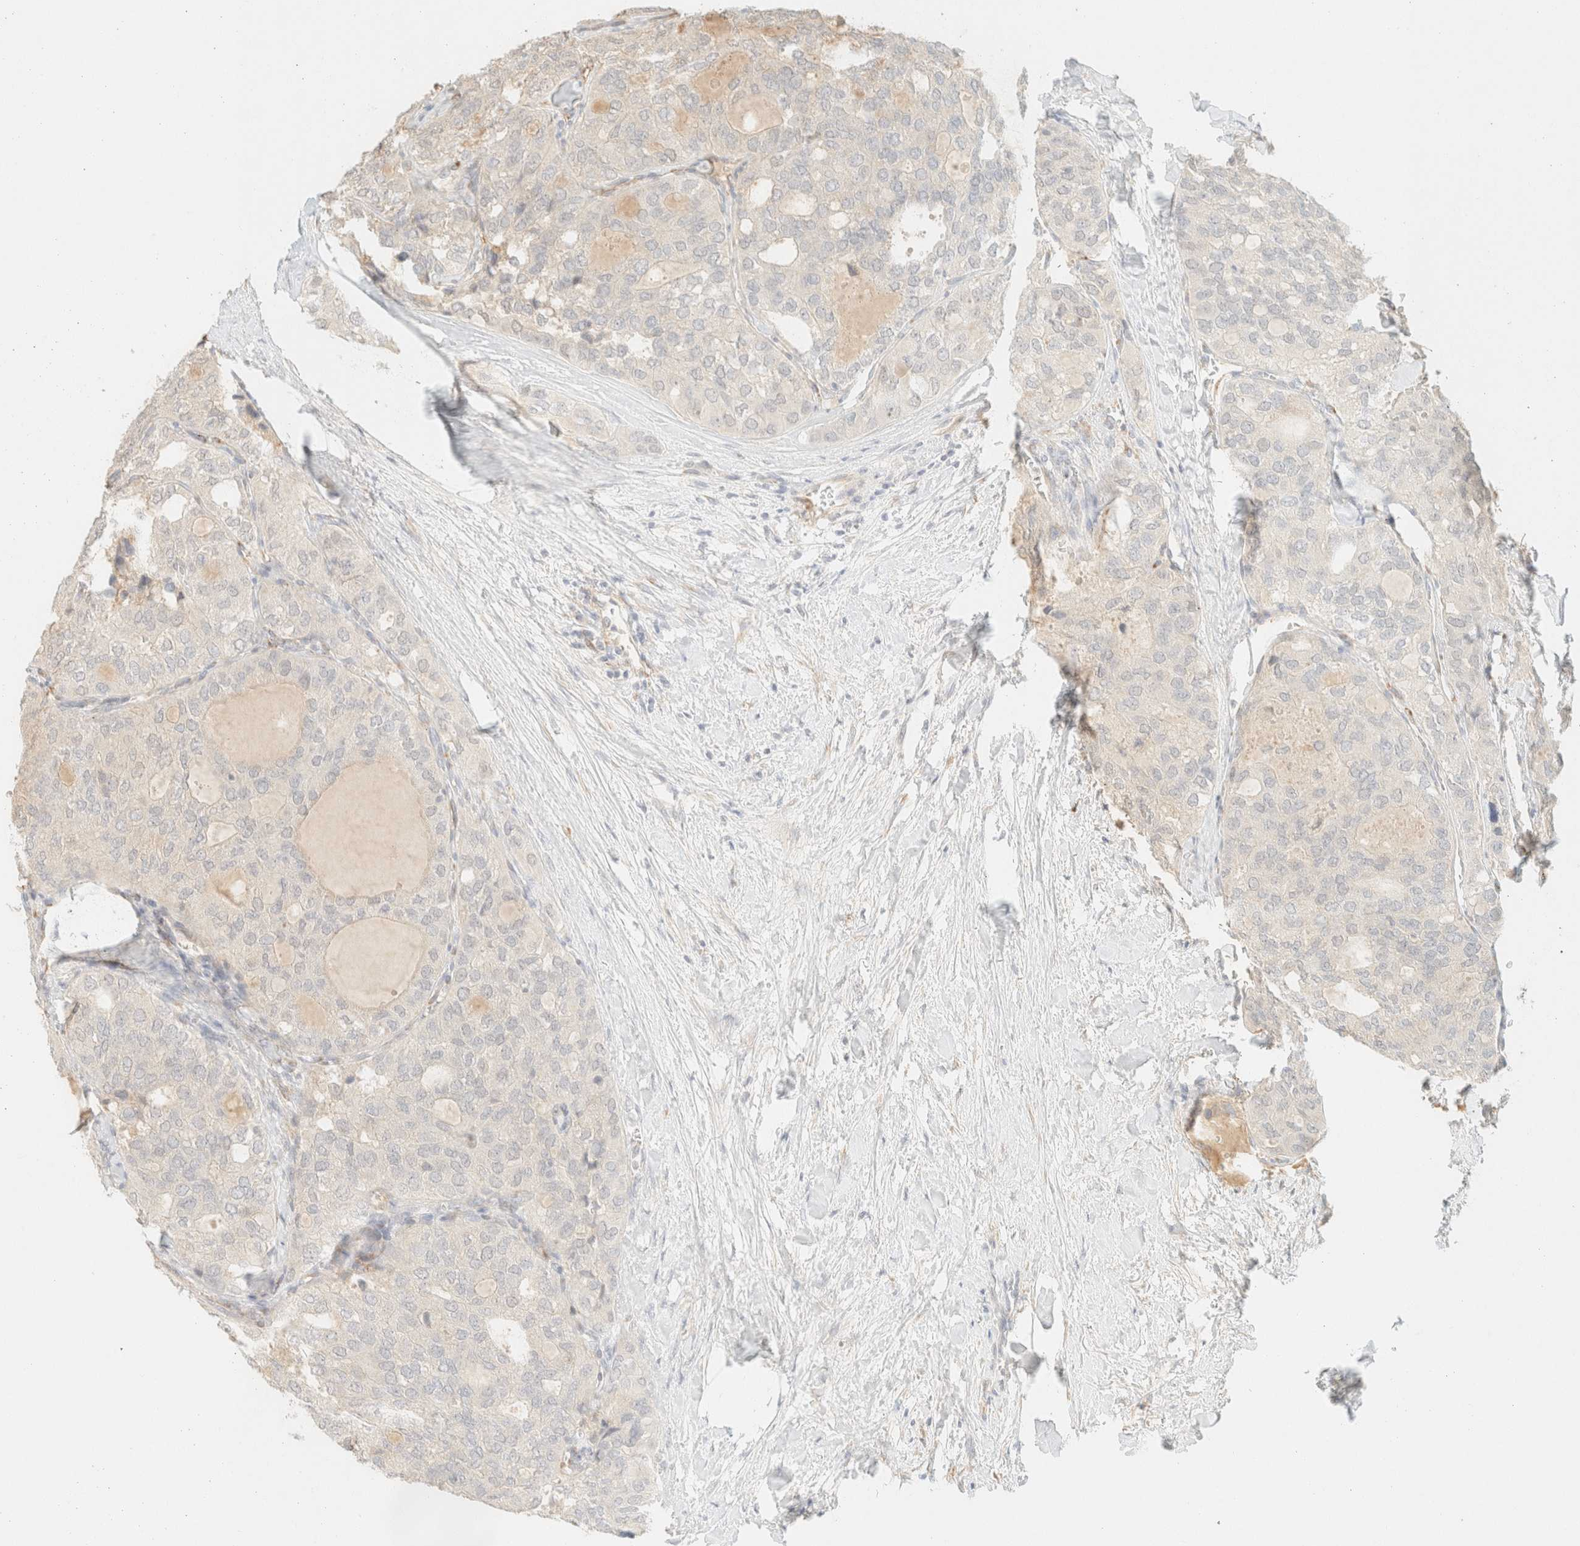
{"staining": {"intensity": "negative", "quantity": "none", "location": "none"}, "tissue": "thyroid cancer", "cell_type": "Tumor cells", "image_type": "cancer", "snomed": [{"axis": "morphology", "description": "Follicular adenoma carcinoma, NOS"}, {"axis": "topography", "description": "Thyroid gland"}], "caption": "High power microscopy image of an immunohistochemistry (IHC) image of thyroid cancer (follicular adenoma carcinoma), revealing no significant expression in tumor cells.", "gene": "SPARCL1", "patient": {"sex": "male", "age": 75}}